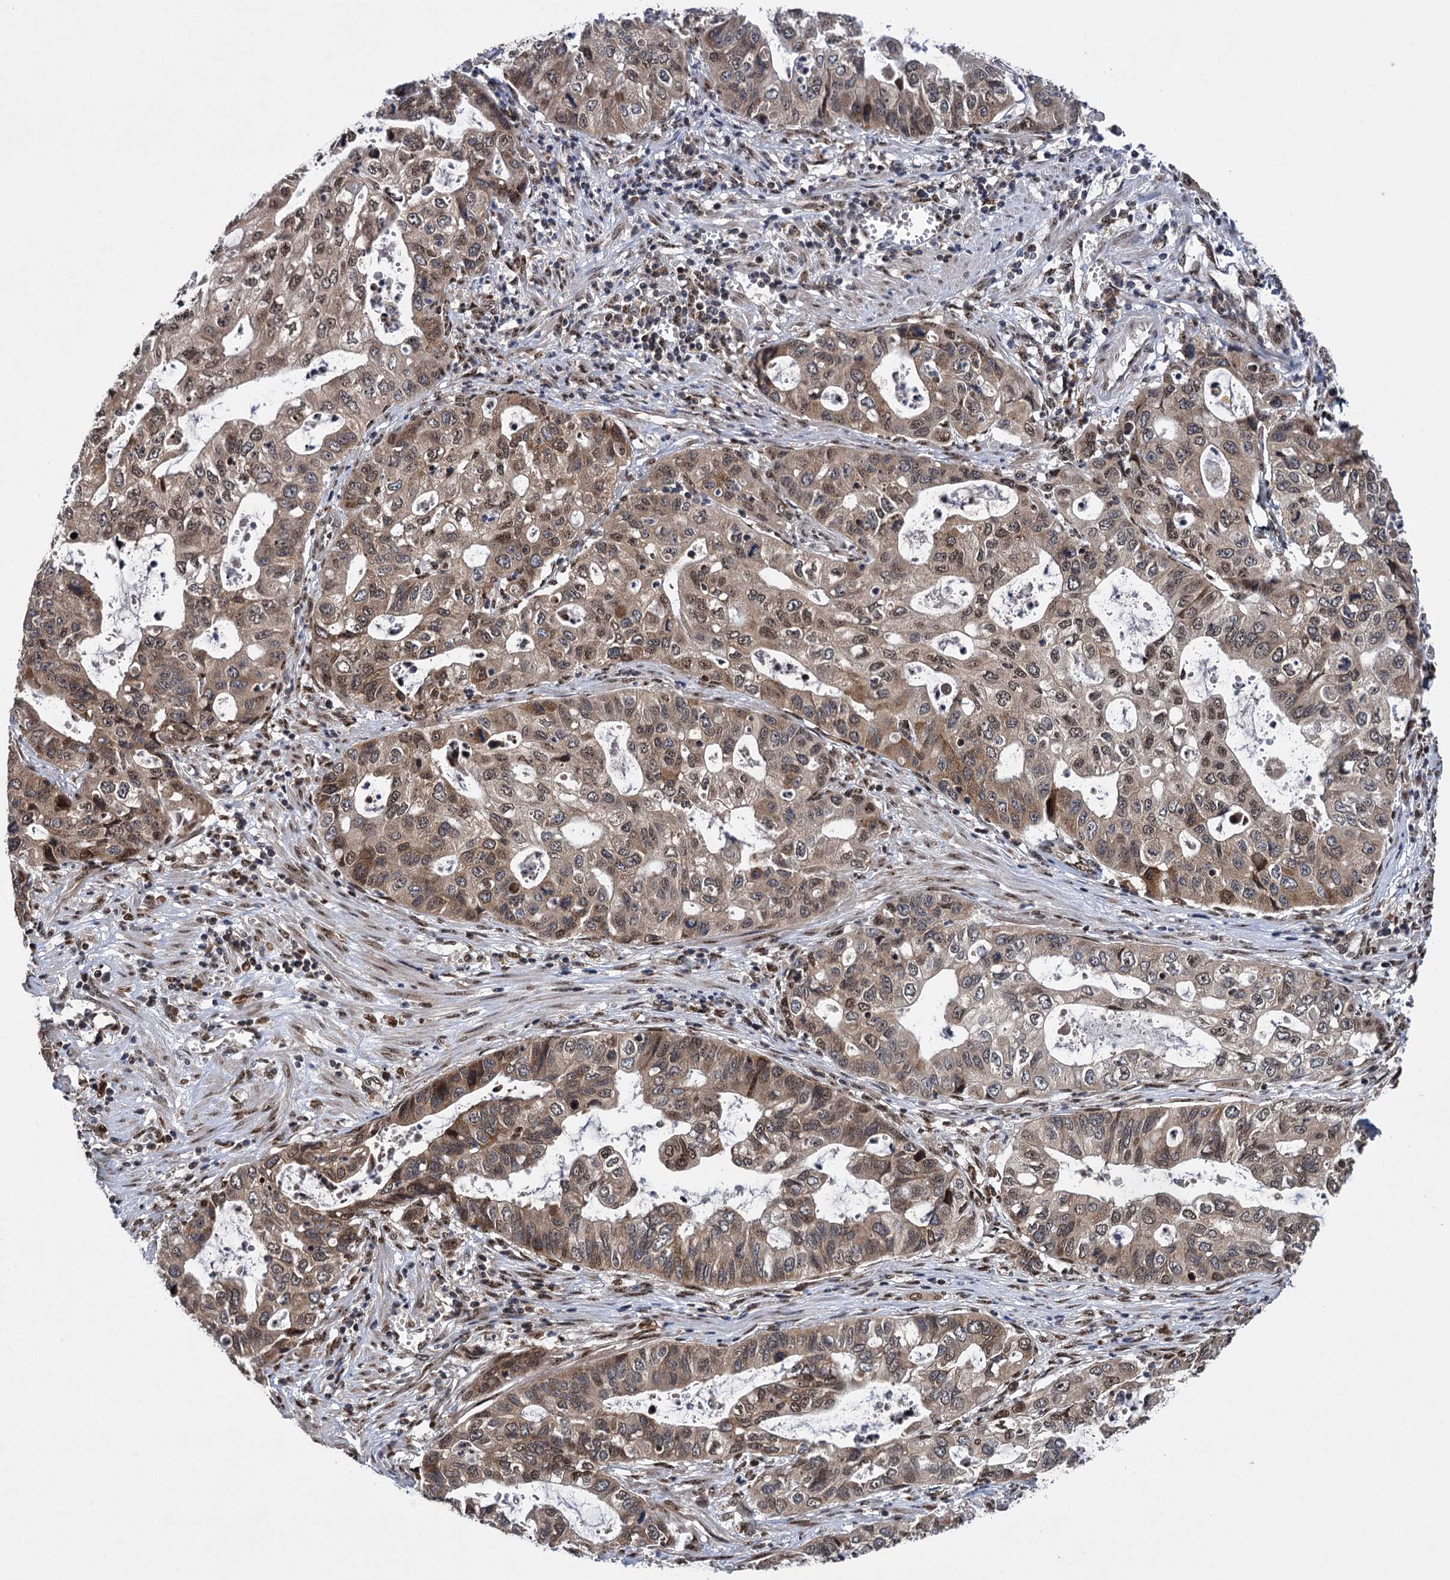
{"staining": {"intensity": "moderate", "quantity": "25%-75%", "location": "cytoplasmic/membranous,nuclear"}, "tissue": "stomach cancer", "cell_type": "Tumor cells", "image_type": "cancer", "snomed": [{"axis": "morphology", "description": "Adenocarcinoma, NOS"}, {"axis": "topography", "description": "Stomach, upper"}], "caption": "Immunohistochemistry (IHC) photomicrograph of stomach cancer stained for a protein (brown), which exhibits medium levels of moderate cytoplasmic/membranous and nuclear staining in about 25%-75% of tumor cells.", "gene": "MESD", "patient": {"sex": "female", "age": 52}}